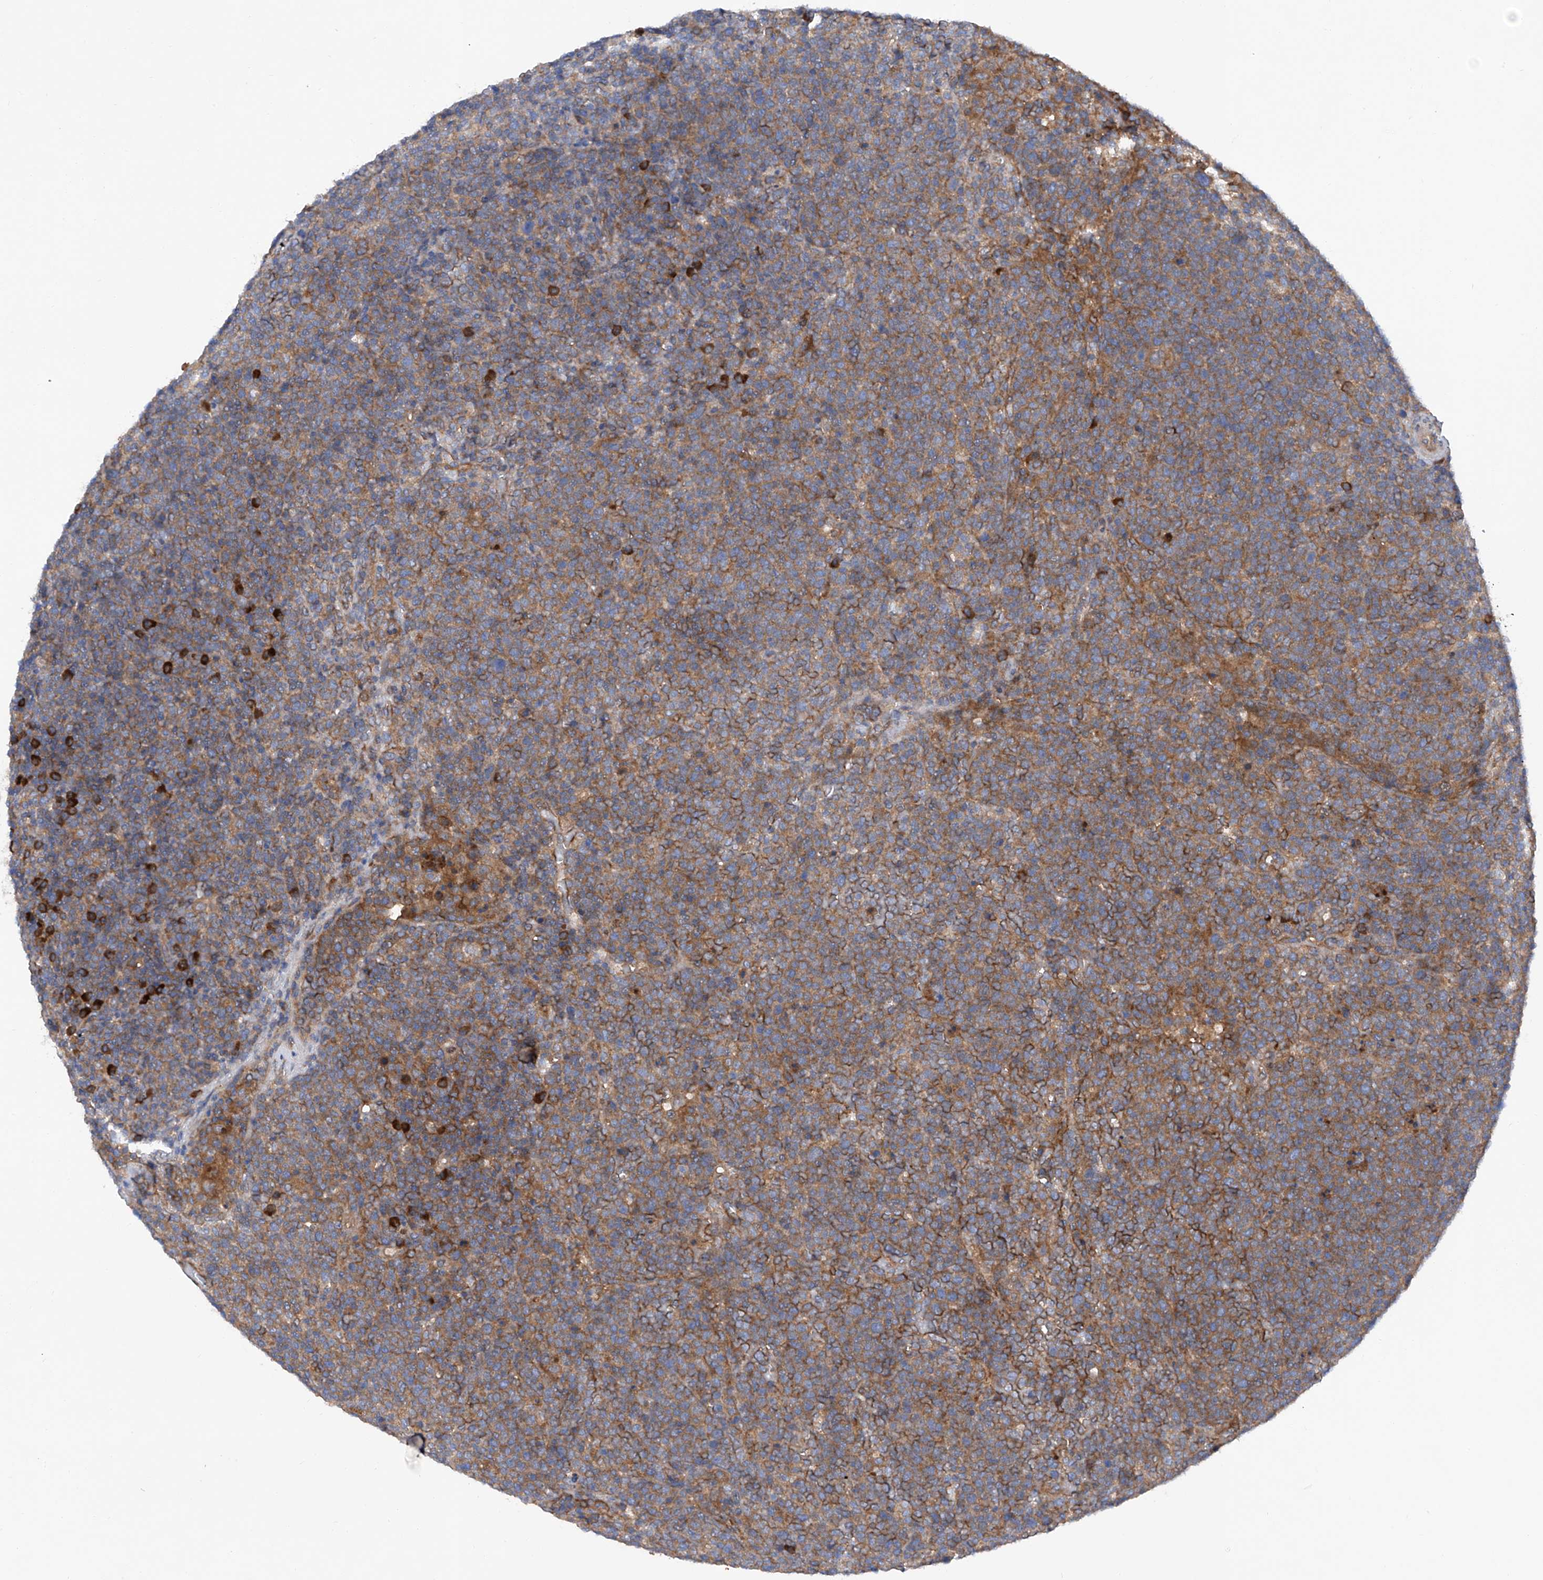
{"staining": {"intensity": "moderate", "quantity": ">75%", "location": "cytoplasmic/membranous"}, "tissue": "lymphoma", "cell_type": "Tumor cells", "image_type": "cancer", "snomed": [{"axis": "morphology", "description": "Malignant lymphoma, non-Hodgkin's type, High grade"}, {"axis": "topography", "description": "Lymph node"}], "caption": "Human high-grade malignant lymphoma, non-Hodgkin's type stained with a brown dye shows moderate cytoplasmic/membranous positive expression in about >75% of tumor cells.", "gene": "ASCC3", "patient": {"sex": "male", "age": 61}}